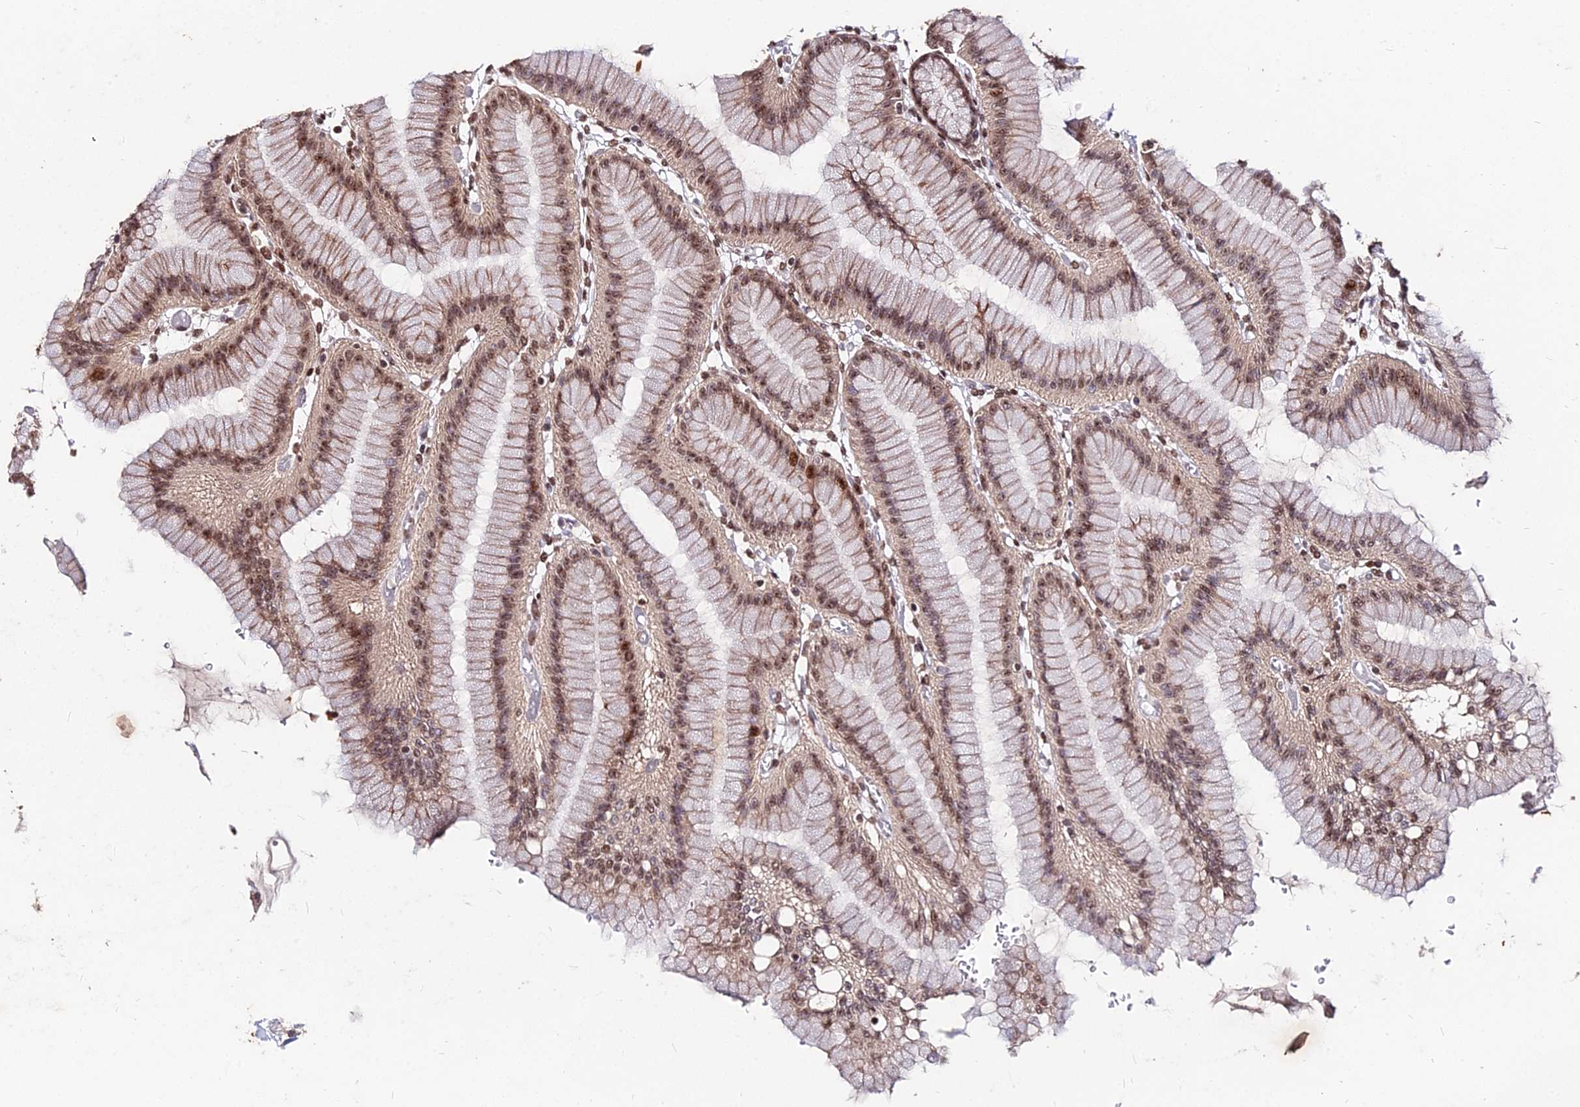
{"staining": {"intensity": "moderate", "quantity": ">75%", "location": "cytoplasmic/membranous,nuclear"}, "tissue": "stomach", "cell_type": "Glandular cells", "image_type": "normal", "snomed": [{"axis": "morphology", "description": "Normal tissue, NOS"}, {"axis": "morphology", "description": "Adenocarcinoma, NOS"}, {"axis": "morphology", "description": "Adenocarcinoma, High grade"}, {"axis": "topography", "description": "Stomach, upper"}, {"axis": "topography", "description": "Stomach"}], "caption": "The image exhibits immunohistochemical staining of normal stomach. There is moderate cytoplasmic/membranous,nuclear expression is appreciated in approximately >75% of glandular cells.", "gene": "ZBED4", "patient": {"sex": "female", "age": 65}}